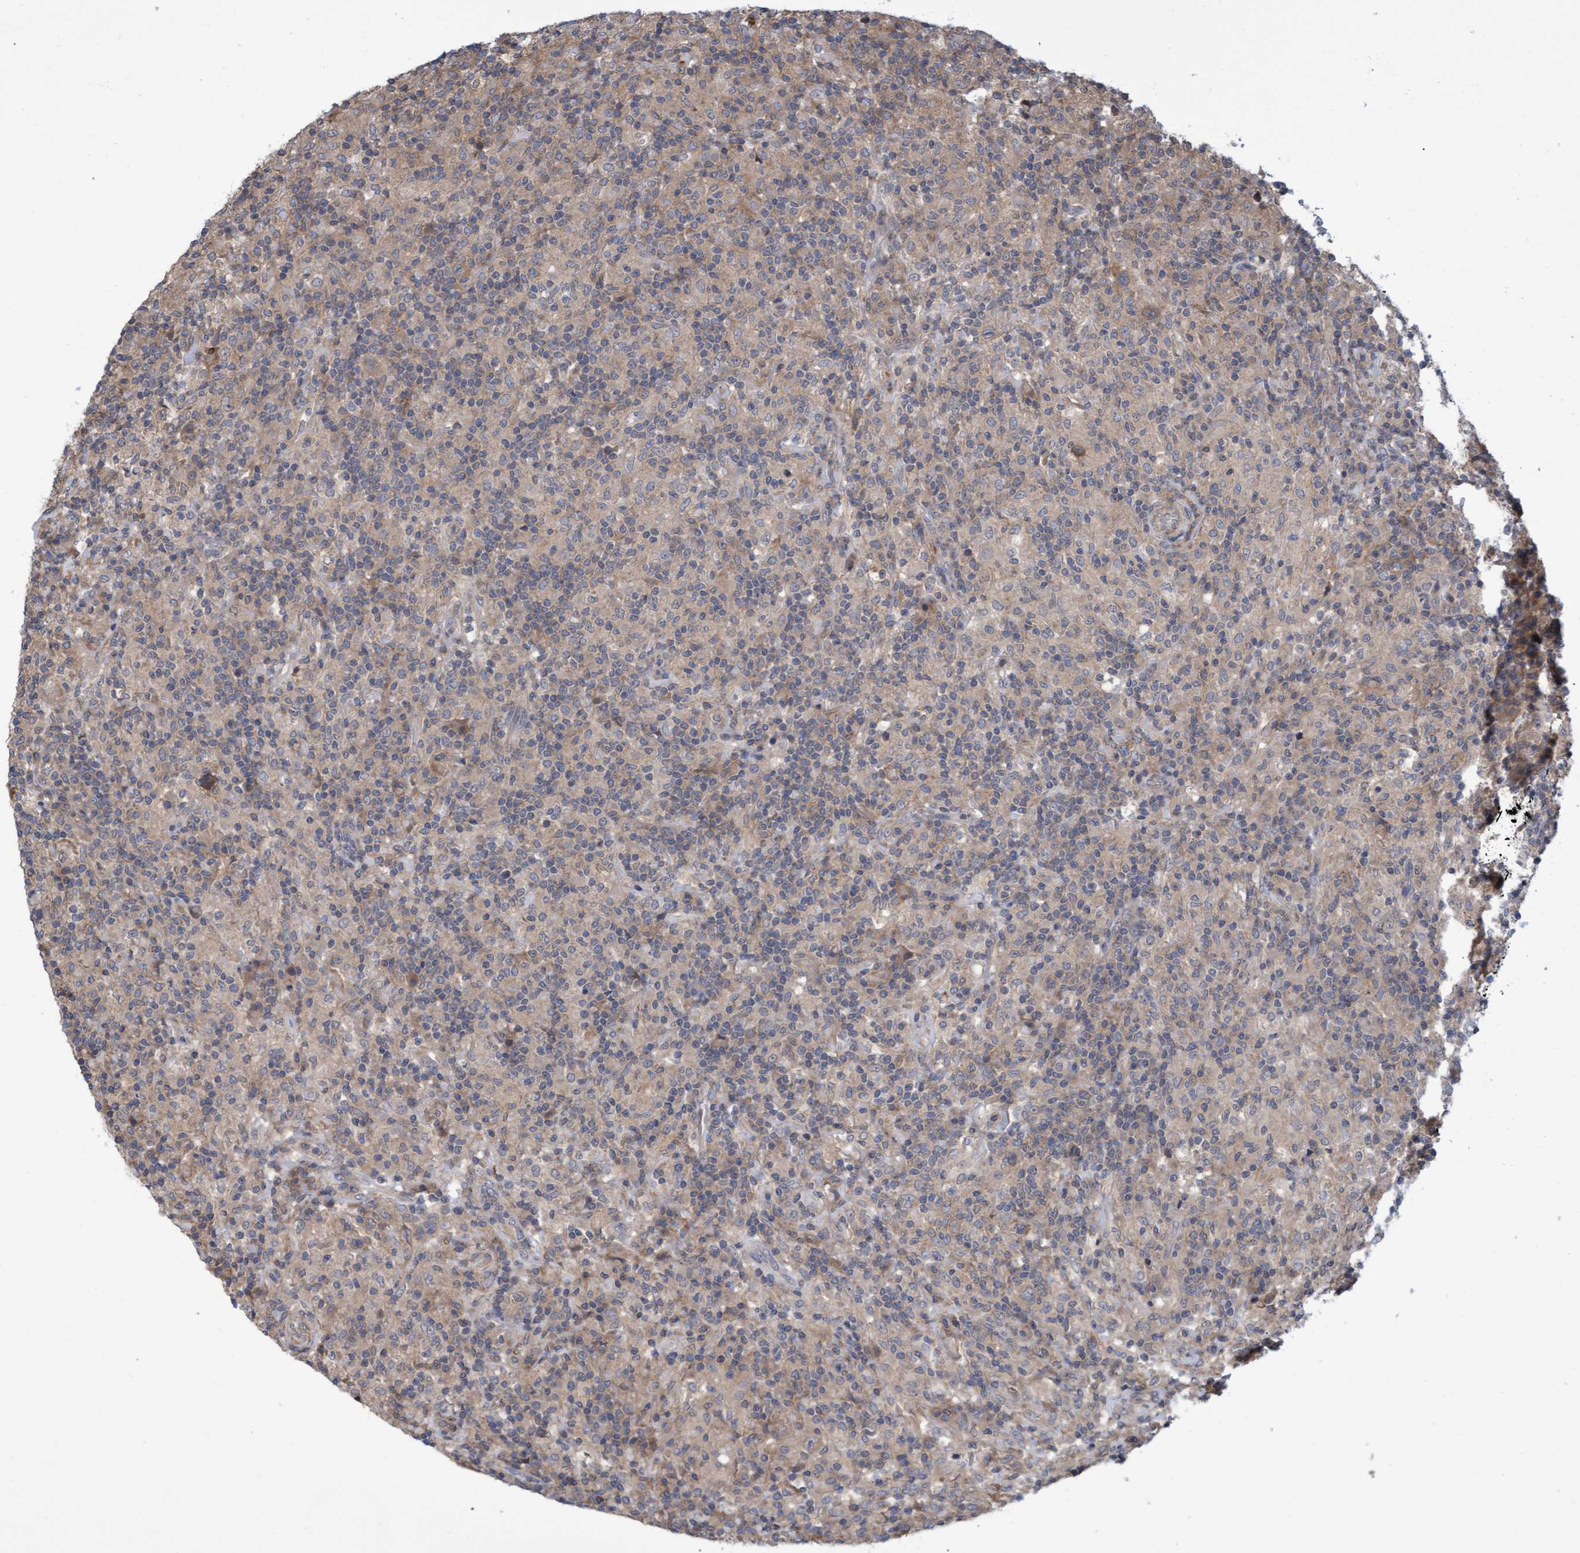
{"staining": {"intensity": "weak", "quantity": ">75%", "location": "cytoplasmic/membranous"}, "tissue": "lymphoma", "cell_type": "Tumor cells", "image_type": "cancer", "snomed": [{"axis": "morphology", "description": "Hodgkin's disease, NOS"}, {"axis": "topography", "description": "Lymph node"}], "caption": "DAB (3,3'-diaminobenzidine) immunohistochemical staining of Hodgkin's disease shows weak cytoplasmic/membranous protein staining in about >75% of tumor cells.", "gene": "NAA15", "patient": {"sex": "male", "age": 70}}